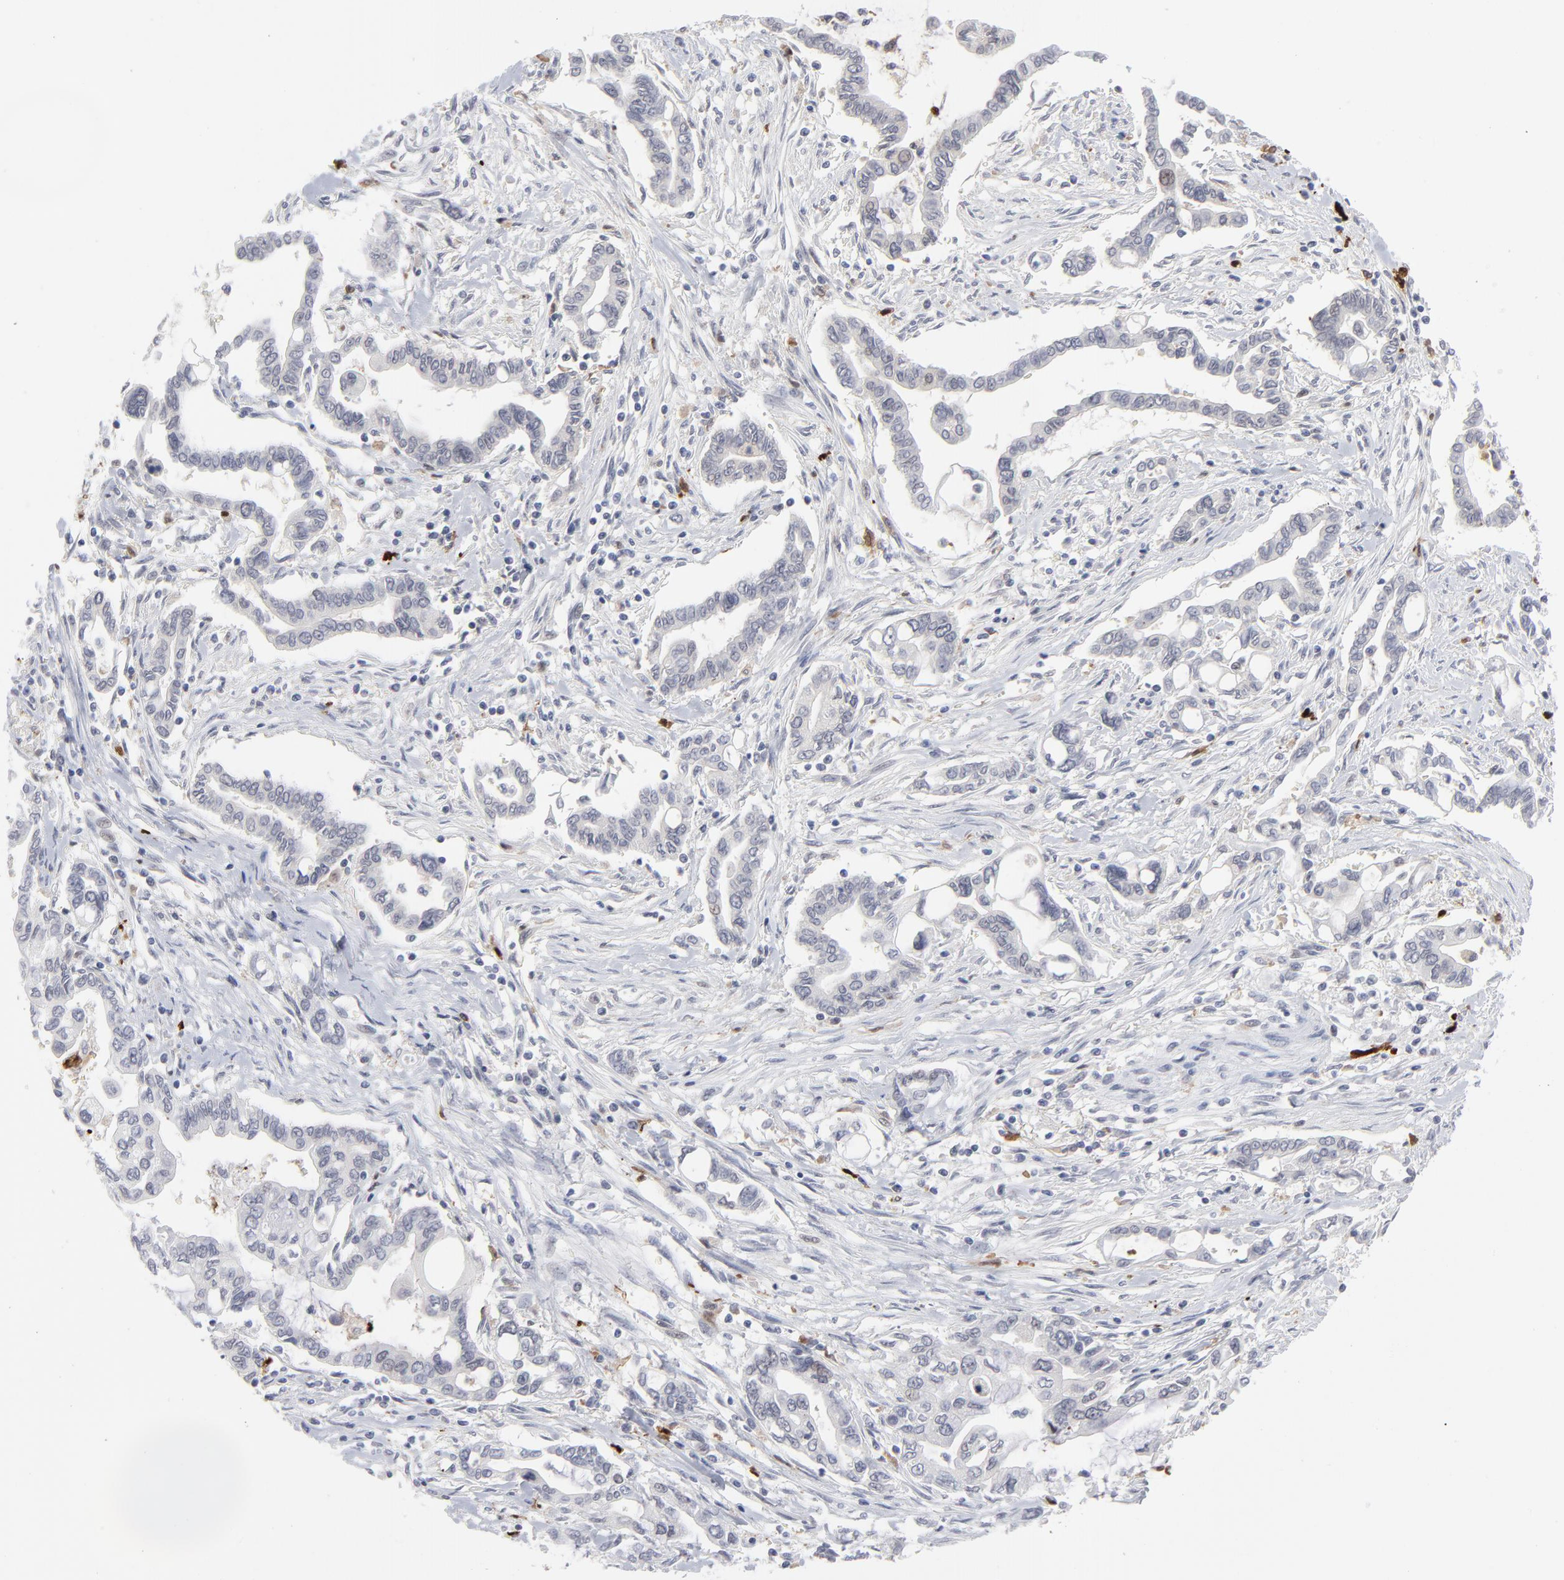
{"staining": {"intensity": "negative", "quantity": "none", "location": "none"}, "tissue": "pancreatic cancer", "cell_type": "Tumor cells", "image_type": "cancer", "snomed": [{"axis": "morphology", "description": "Adenocarcinoma, NOS"}, {"axis": "topography", "description": "Pancreas"}], "caption": "IHC of human pancreatic cancer exhibits no staining in tumor cells. (DAB (3,3'-diaminobenzidine) immunohistochemistry with hematoxylin counter stain).", "gene": "CCR2", "patient": {"sex": "female", "age": 57}}